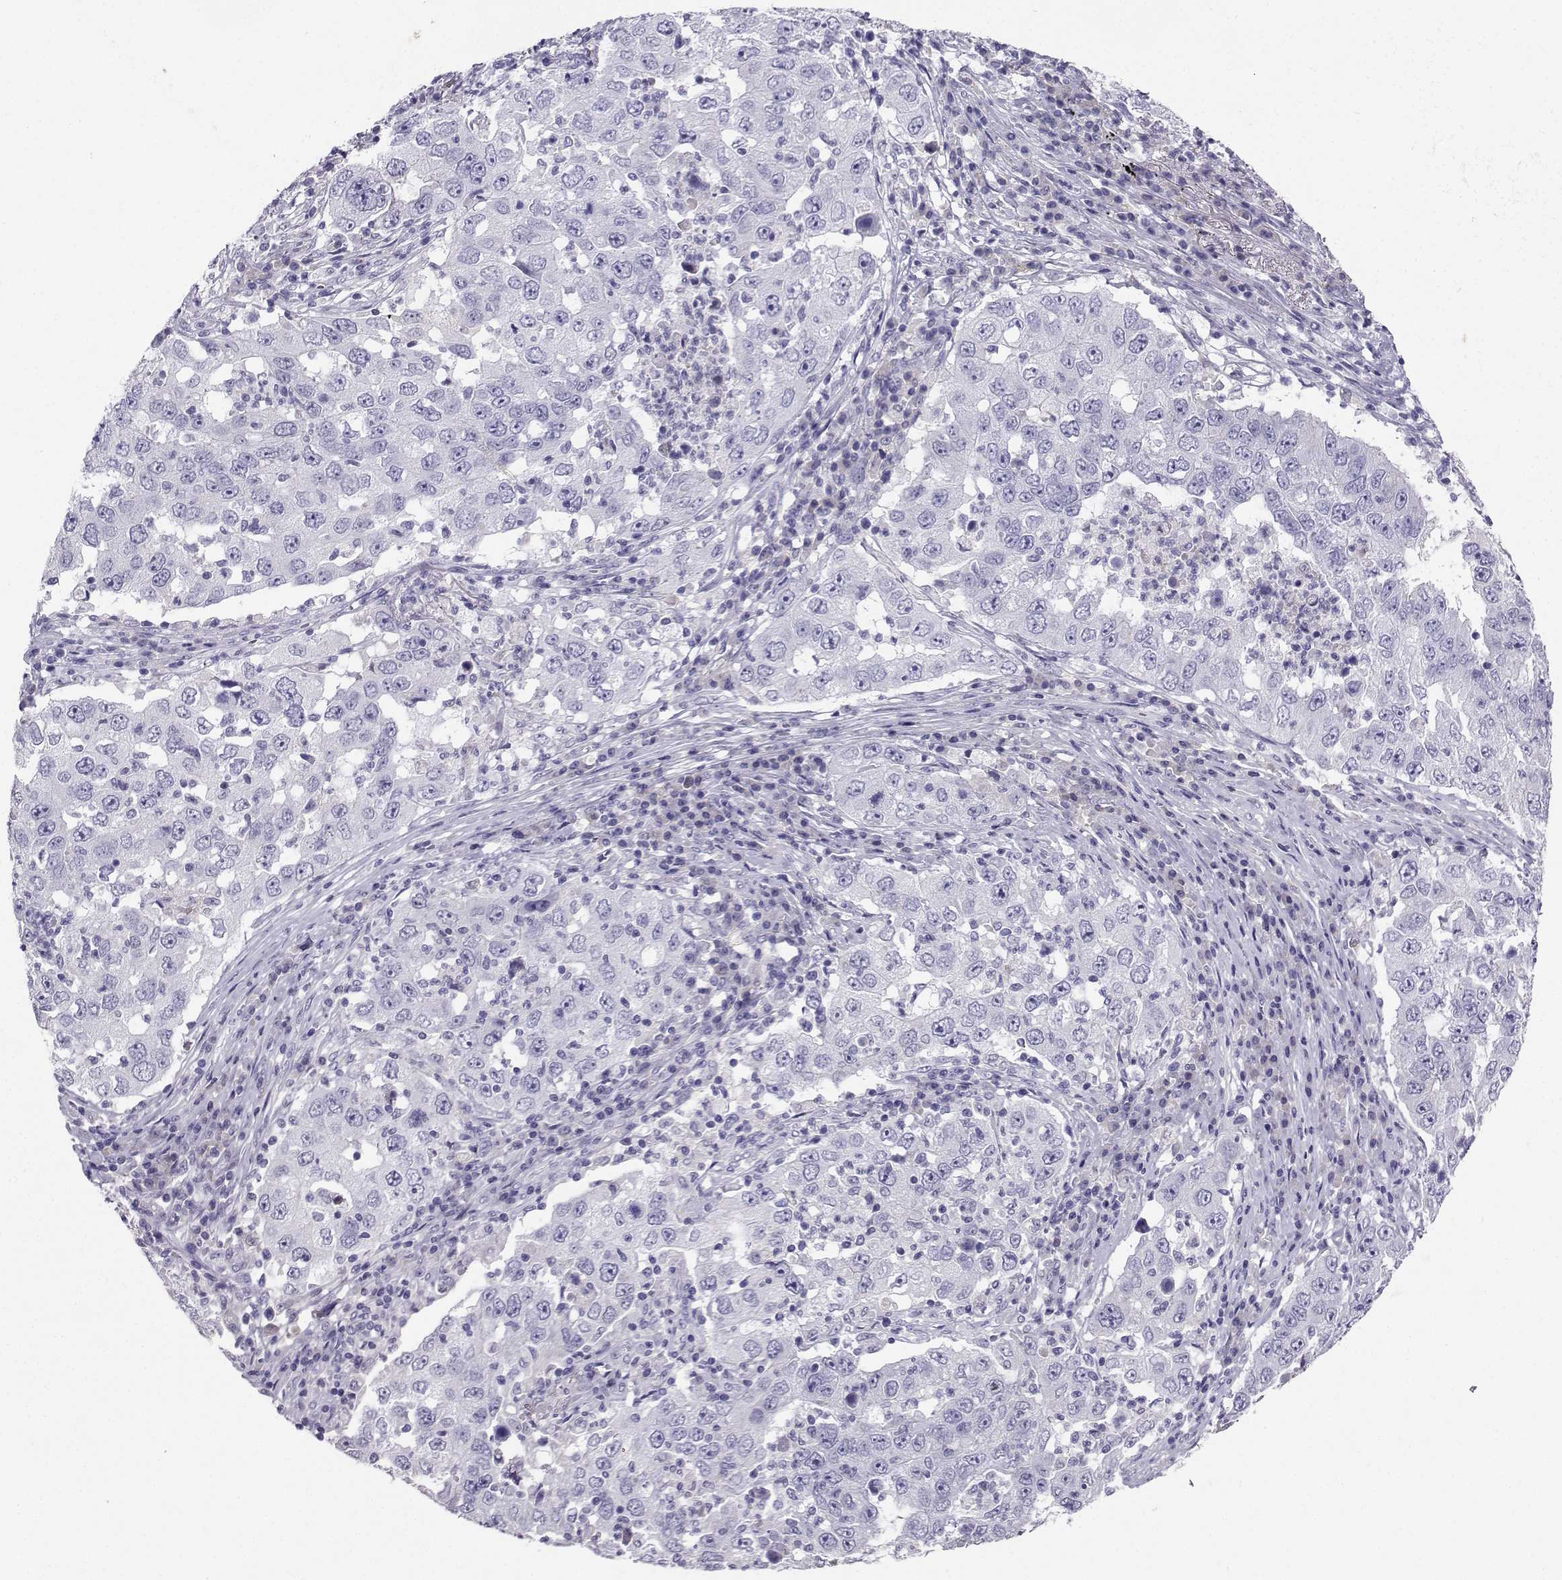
{"staining": {"intensity": "negative", "quantity": "none", "location": "none"}, "tissue": "lung cancer", "cell_type": "Tumor cells", "image_type": "cancer", "snomed": [{"axis": "morphology", "description": "Adenocarcinoma, NOS"}, {"axis": "topography", "description": "Lung"}], "caption": "Tumor cells are negative for protein expression in human lung cancer.", "gene": "GRIK4", "patient": {"sex": "male", "age": 73}}